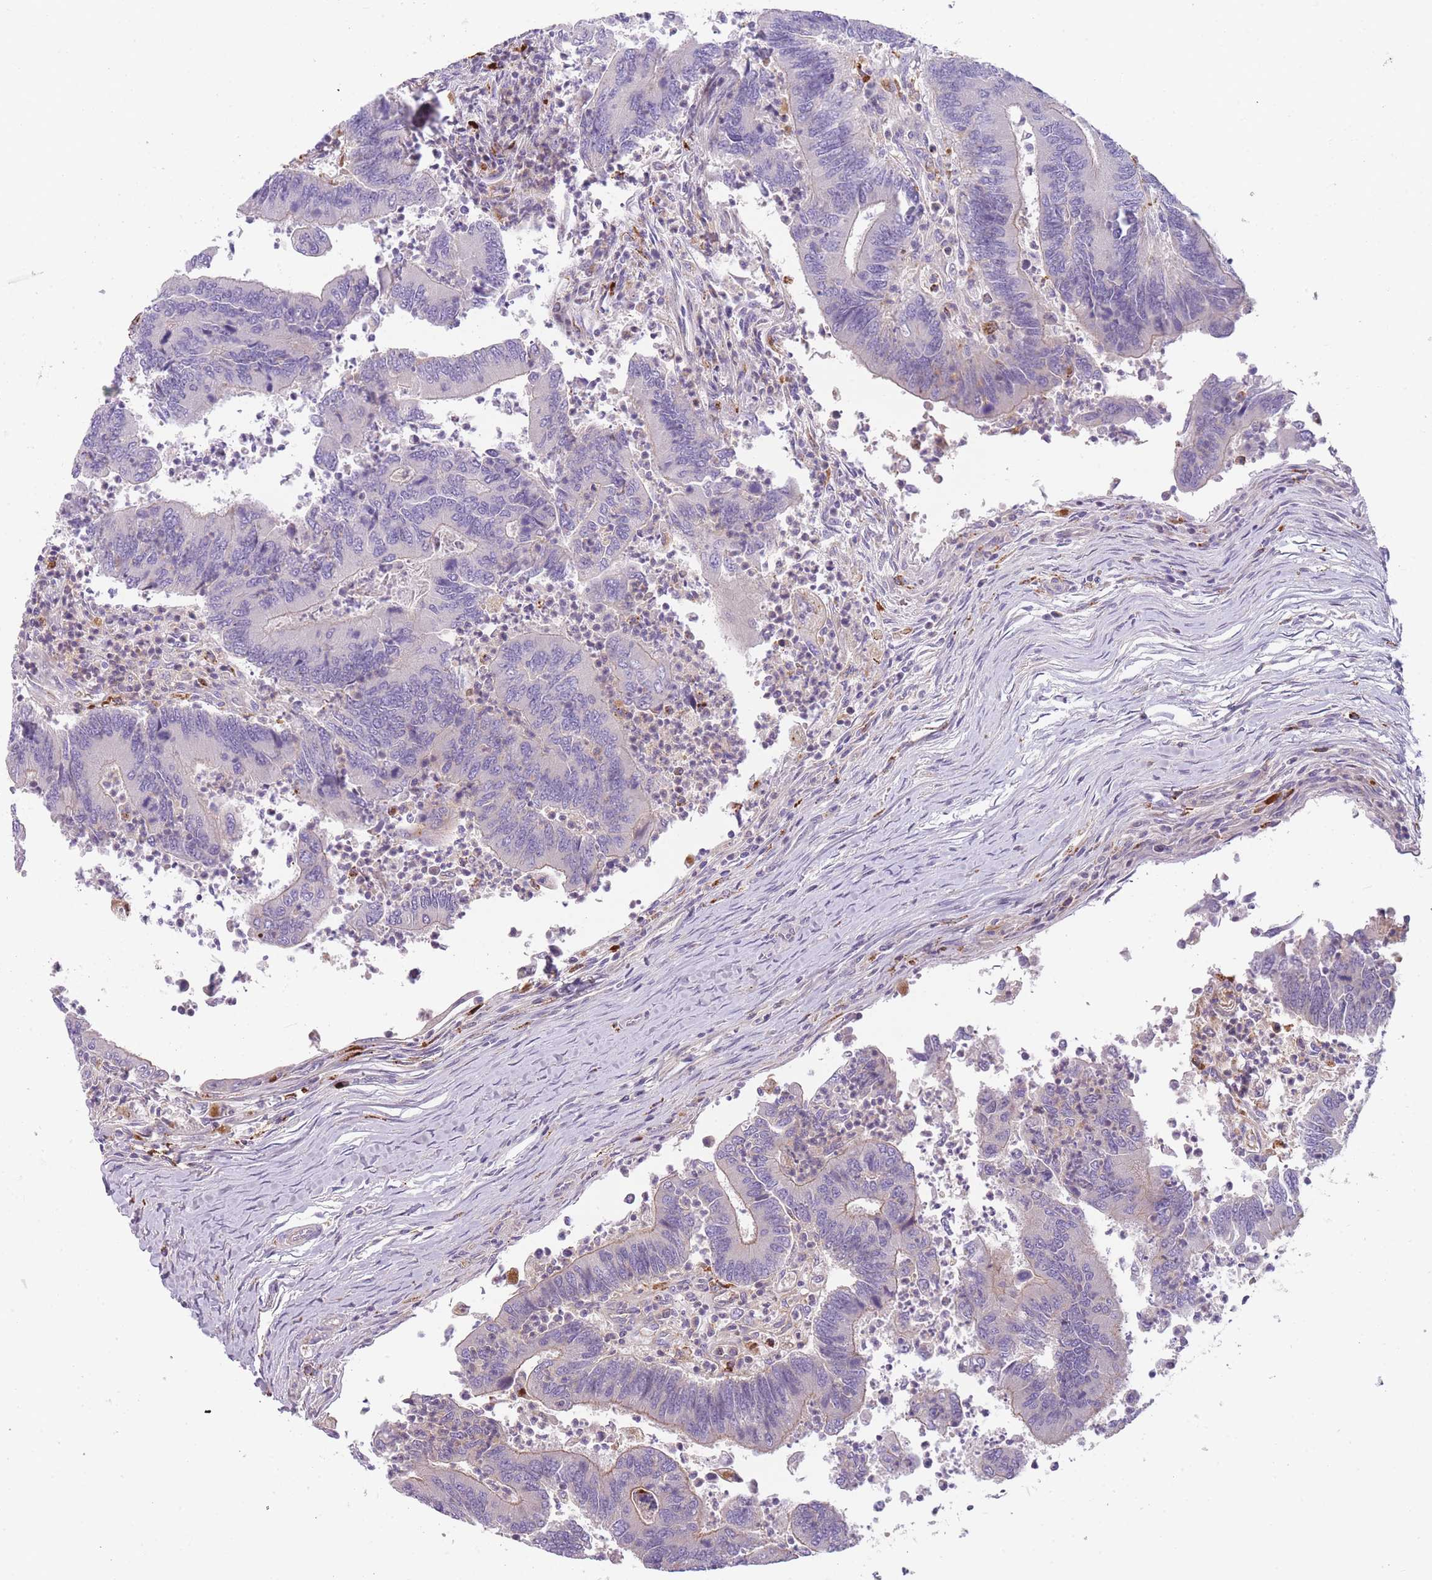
{"staining": {"intensity": "negative", "quantity": "none", "location": "none"}, "tissue": "colorectal cancer", "cell_type": "Tumor cells", "image_type": "cancer", "snomed": [{"axis": "morphology", "description": "Adenocarcinoma, NOS"}, {"axis": "topography", "description": "Colon"}], "caption": "Human adenocarcinoma (colorectal) stained for a protein using IHC displays no expression in tumor cells.", "gene": "GNAT1", "patient": {"sex": "female", "age": 67}}